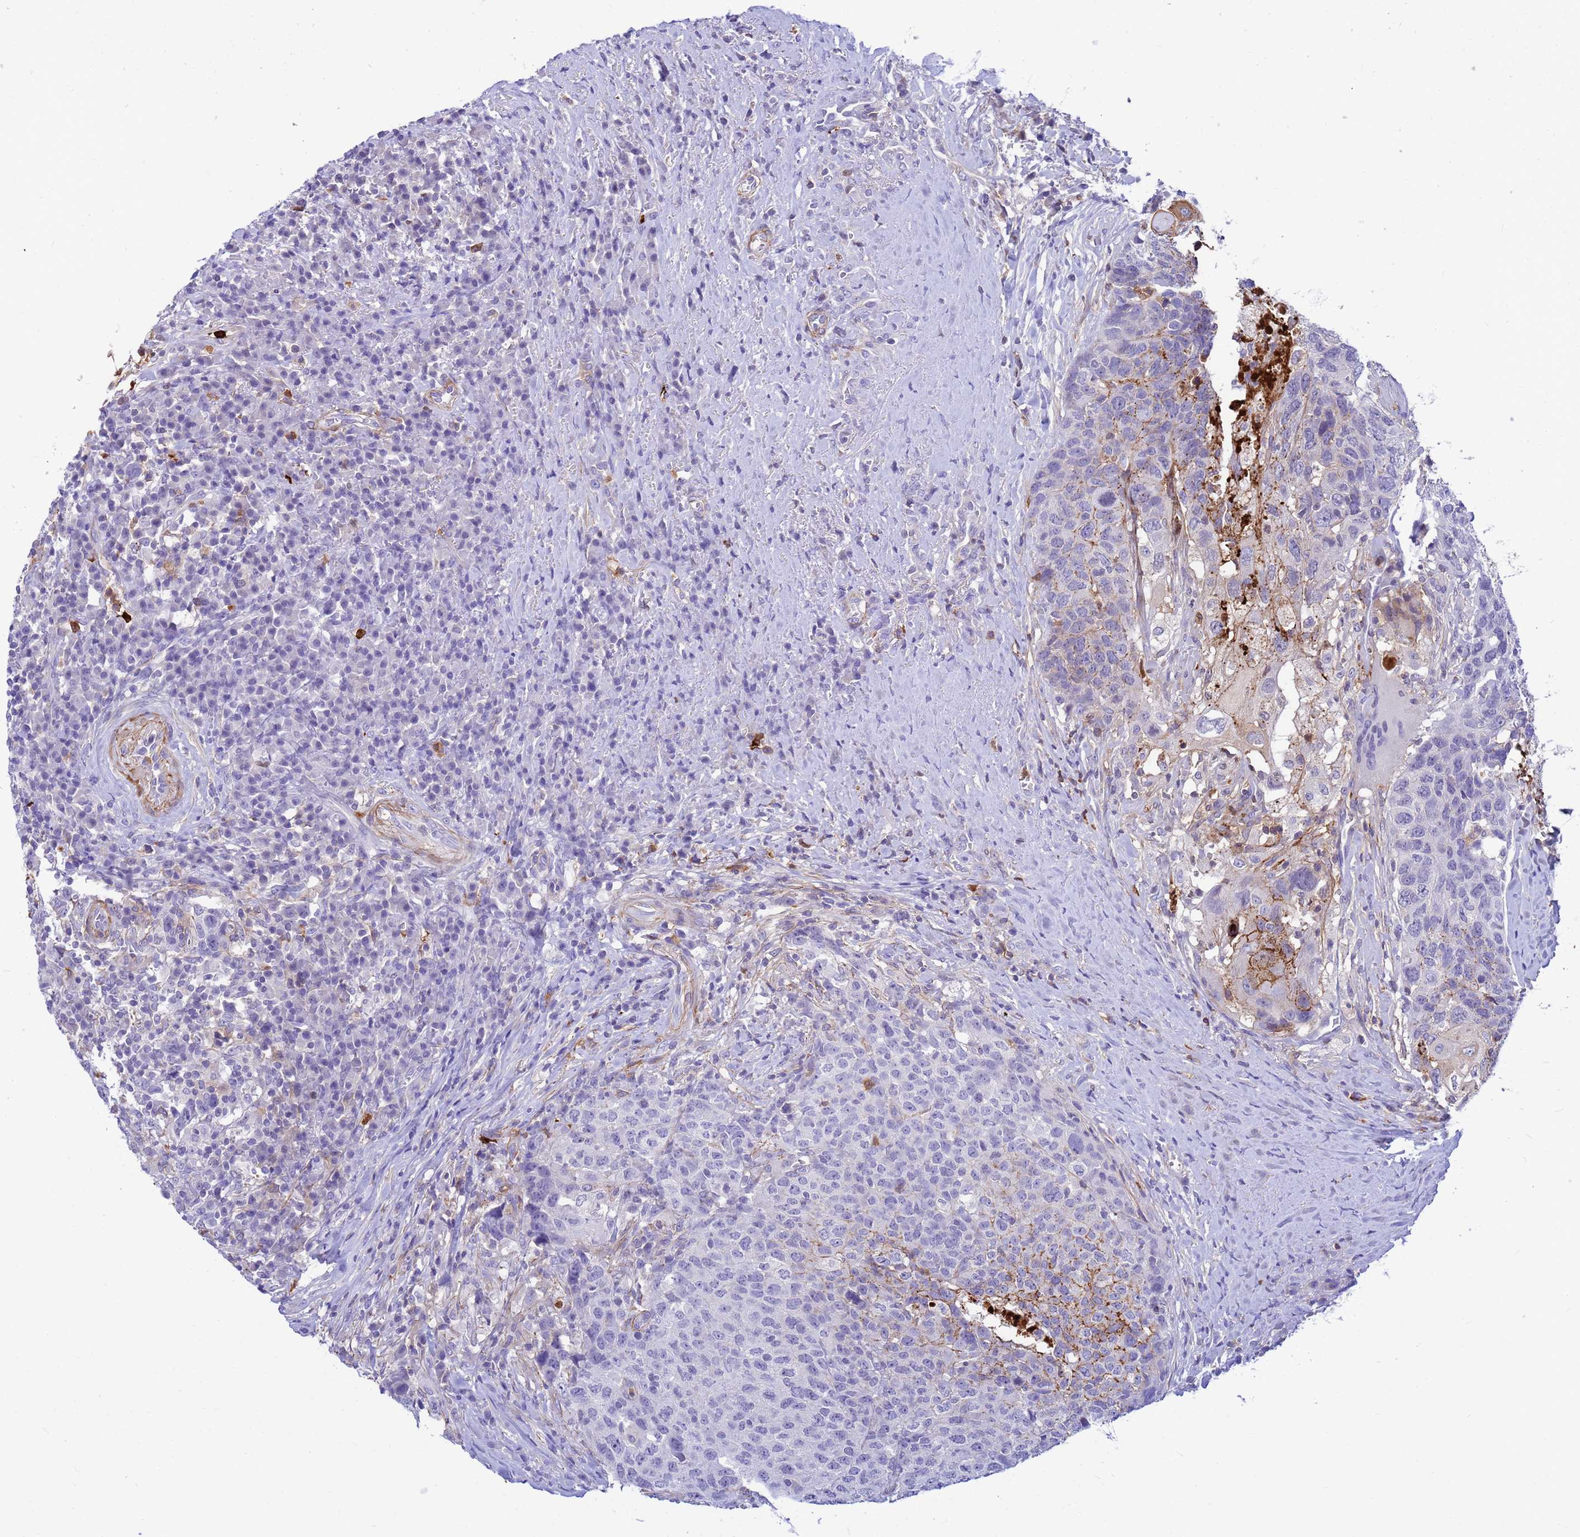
{"staining": {"intensity": "negative", "quantity": "none", "location": "none"}, "tissue": "head and neck cancer", "cell_type": "Tumor cells", "image_type": "cancer", "snomed": [{"axis": "morphology", "description": "Squamous cell carcinoma, NOS"}, {"axis": "topography", "description": "Head-Neck"}], "caption": "The IHC image has no significant expression in tumor cells of head and neck squamous cell carcinoma tissue.", "gene": "ORM1", "patient": {"sex": "male", "age": 66}}